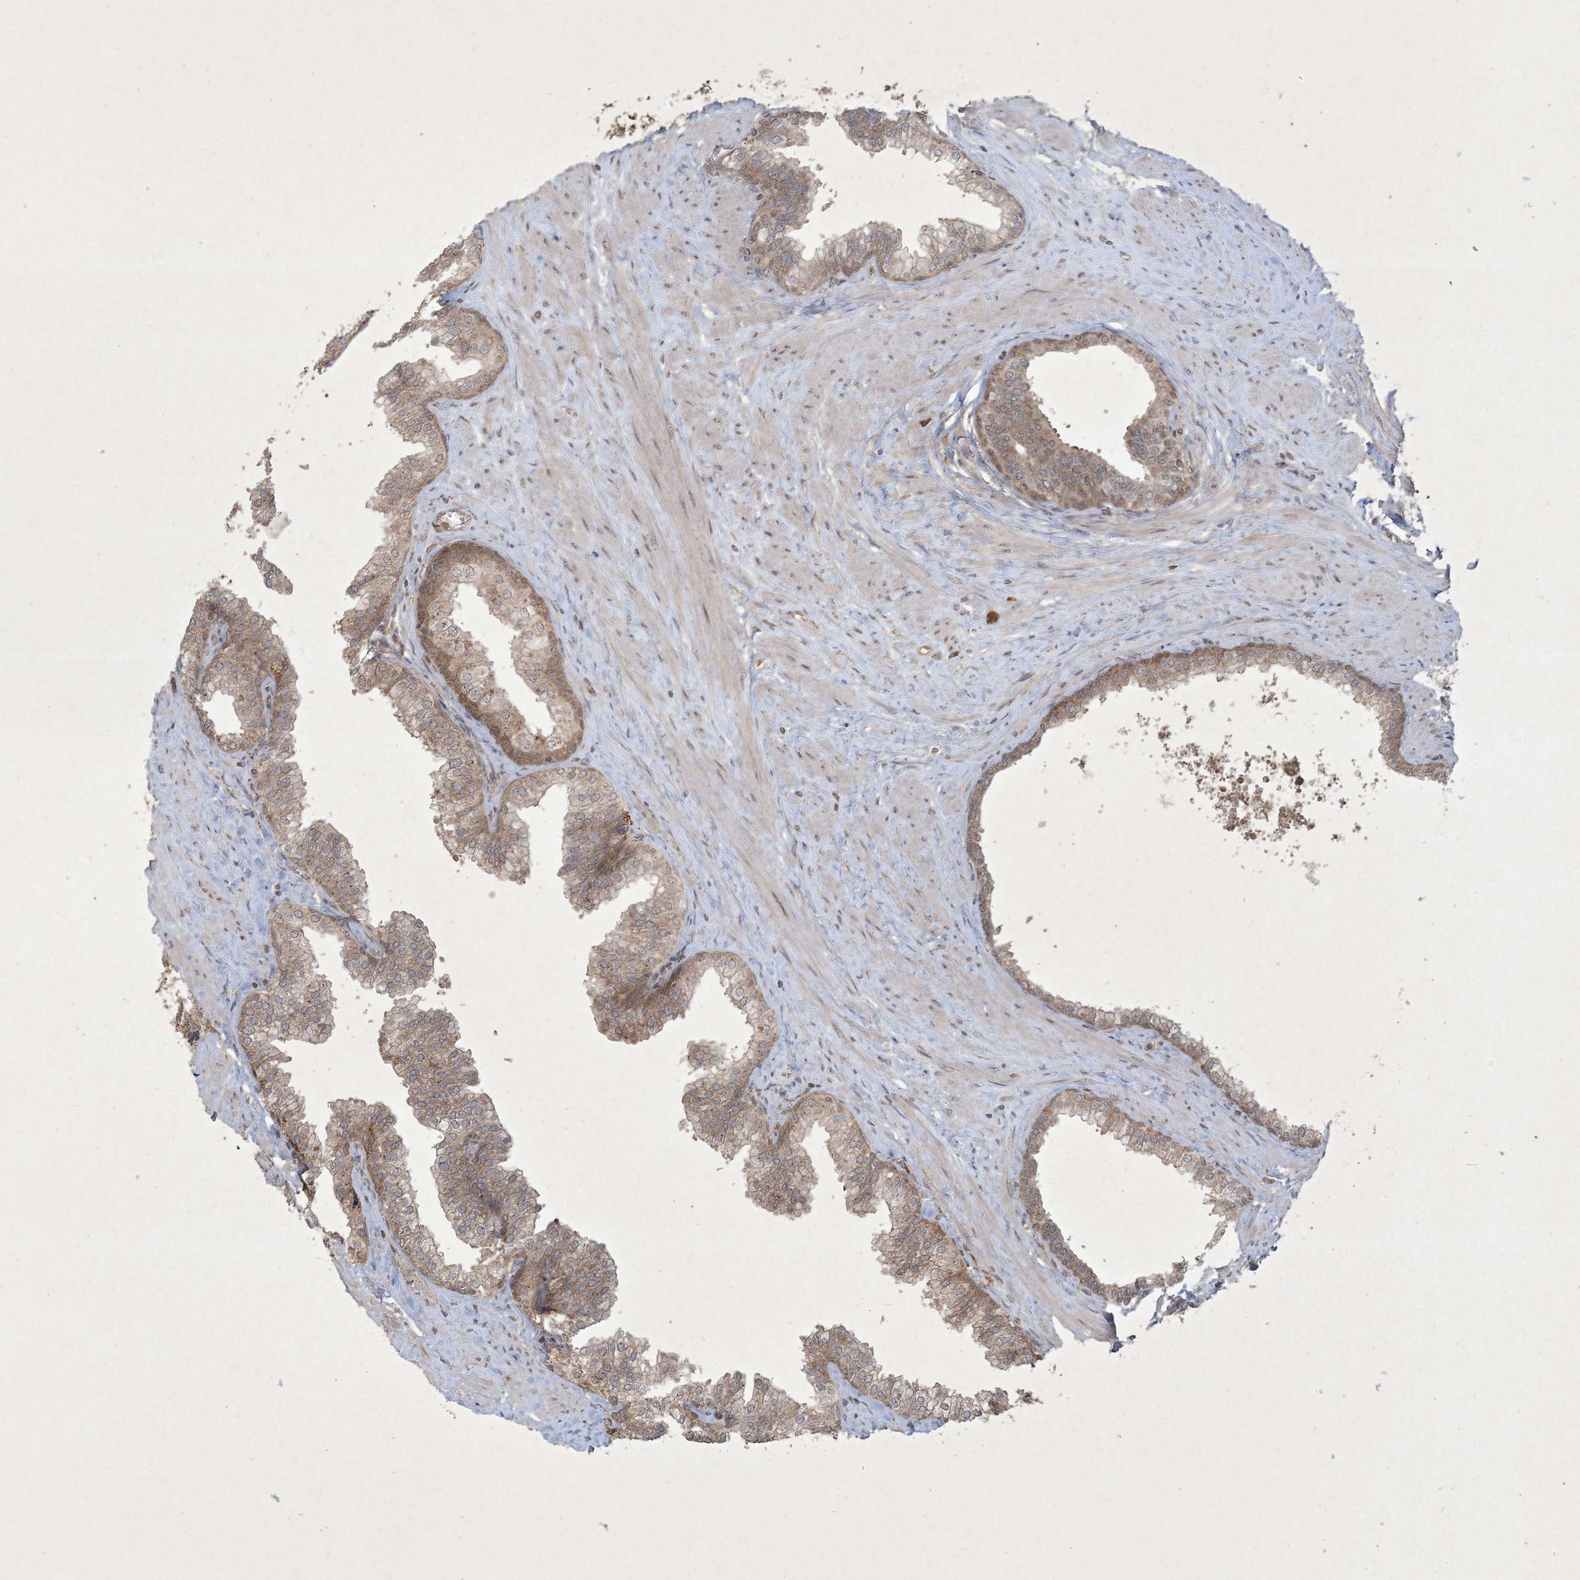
{"staining": {"intensity": "moderate", "quantity": "25%-75%", "location": "cytoplasmic/membranous"}, "tissue": "prostate", "cell_type": "Glandular cells", "image_type": "normal", "snomed": [{"axis": "morphology", "description": "Normal tissue, NOS"}, {"axis": "morphology", "description": "Urothelial carcinoma, Low grade"}, {"axis": "topography", "description": "Urinary bladder"}, {"axis": "topography", "description": "Prostate"}], "caption": "Immunohistochemistry (IHC) histopathology image of unremarkable prostate stained for a protein (brown), which reveals medium levels of moderate cytoplasmic/membranous staining in approximately 25%-75% of glandular cells.", "gene": "NRBP2", "patient": {"sex": "male", "age": 60}}